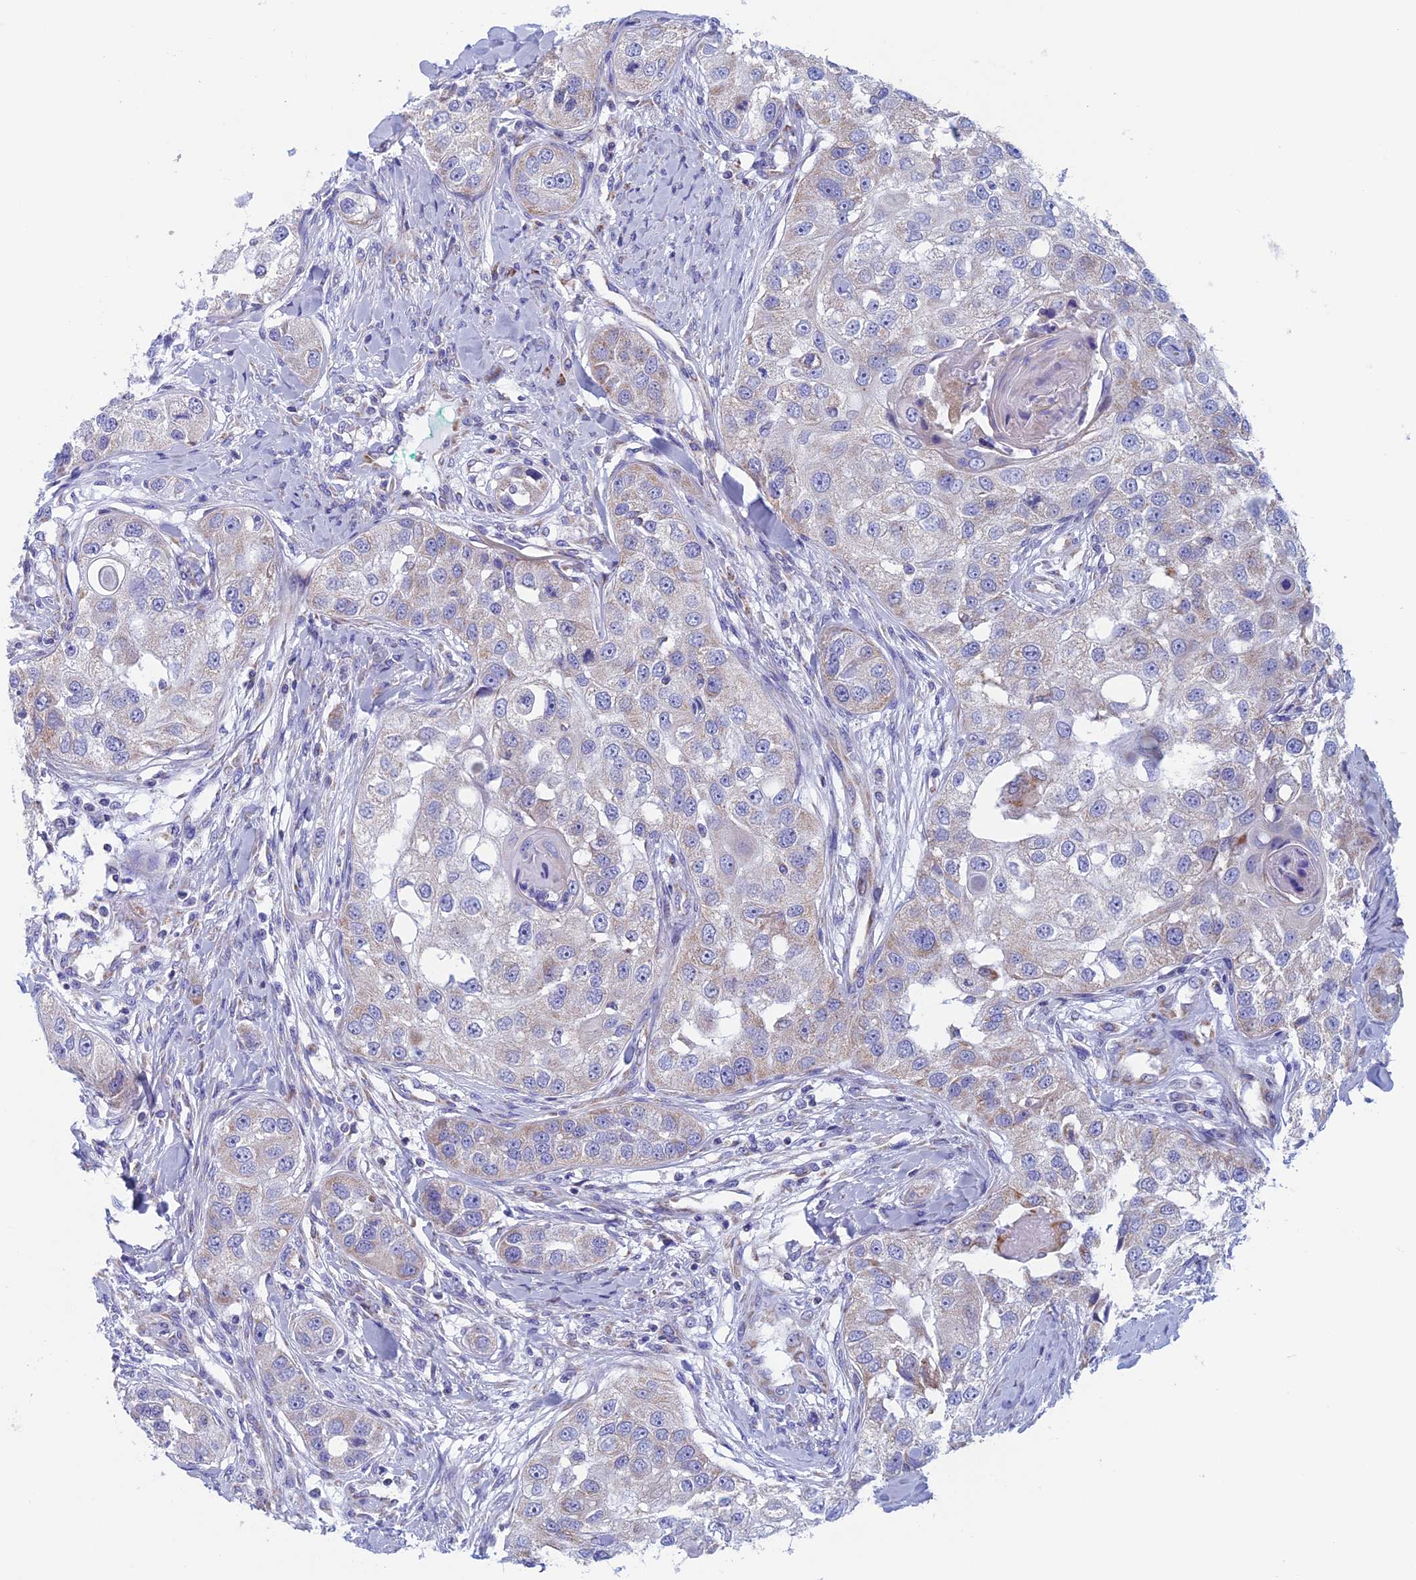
{"staining": {"intensity": "negative", "quantity": "none", "location": "none"}, "tissue": "head and neck cancer", "cell_type": "Tumor cells", "image_type": "cancer", "snomed": [{"axis": "morphology", "description": "Normal tissue, NOS"}, {"axis": "morphology", "description": "Squamous cell carcinoma, NOS"}, {"axis": "topography", "description": "Skeletal muscle"}, {"axis": "topography", "description": "Head-Neck"}], "caption": "High magnification brightfield microscopy of head and neck cancer stained with DAB (brown) and counterstained with hematoxylin (blue): tumor cells show no significant expression.", "gene": "NDUFB9", "patient": {"sex": "male", "age": 51}}